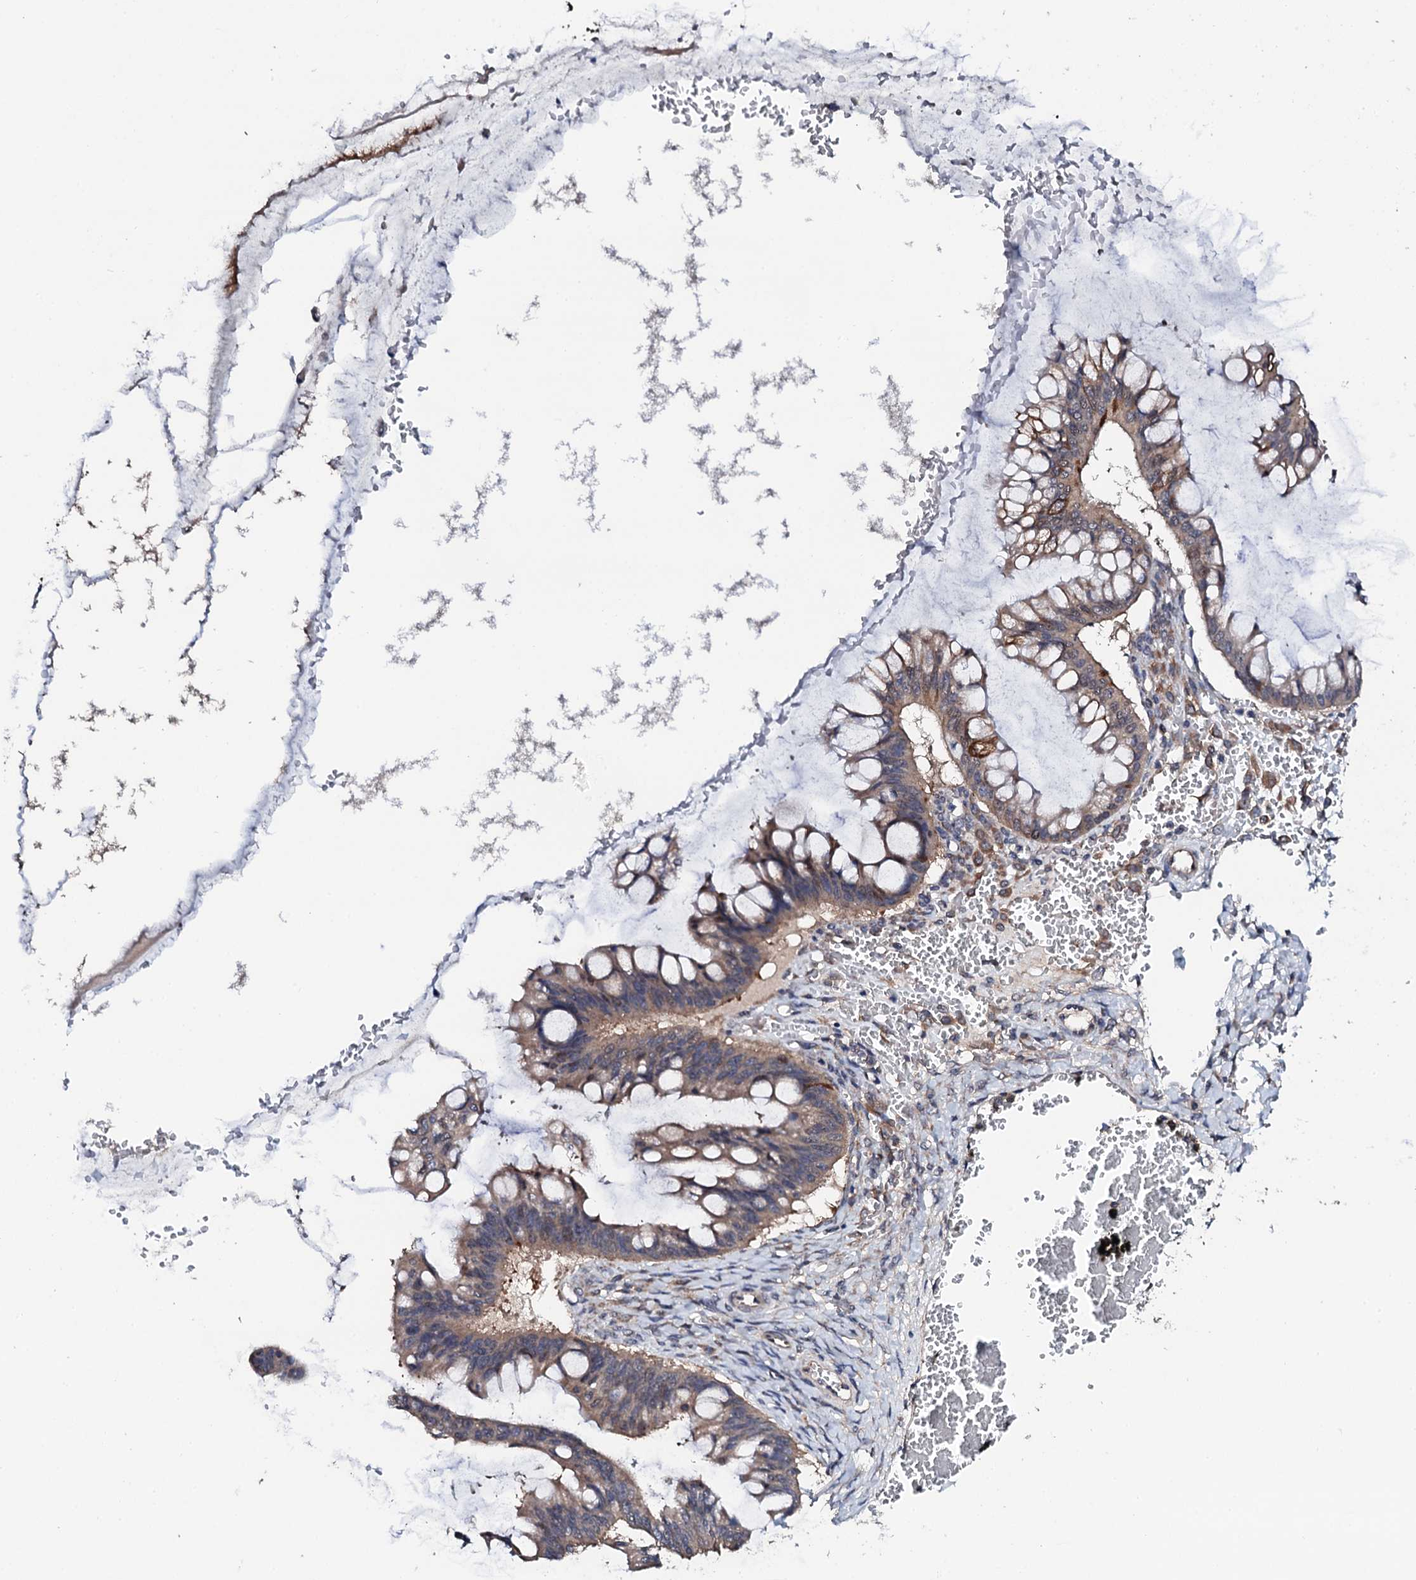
{"staining": {"intensity": "moderate", "quantity": ">75%", "location": "cytoplasmic/membranous"}, "tissue": "ovarian cancer", "cell_type": "Tumor cells", "image_type": "cancer", "snomed": [{"axis": "morphology", "description": "Cystadenocarcinoma, mucinous, NOS"}, {"axis": "topography", "description": "Ovary"}], "caption": "This image displays immunohistochemistry (IHC) staining of ovarian cancer, with medium moderate cytoplasmic/membranous positivity in approximately >75% of tumor cells.", "gene": "IP6K1", "patient": {"sex": "female", "age": 73}}